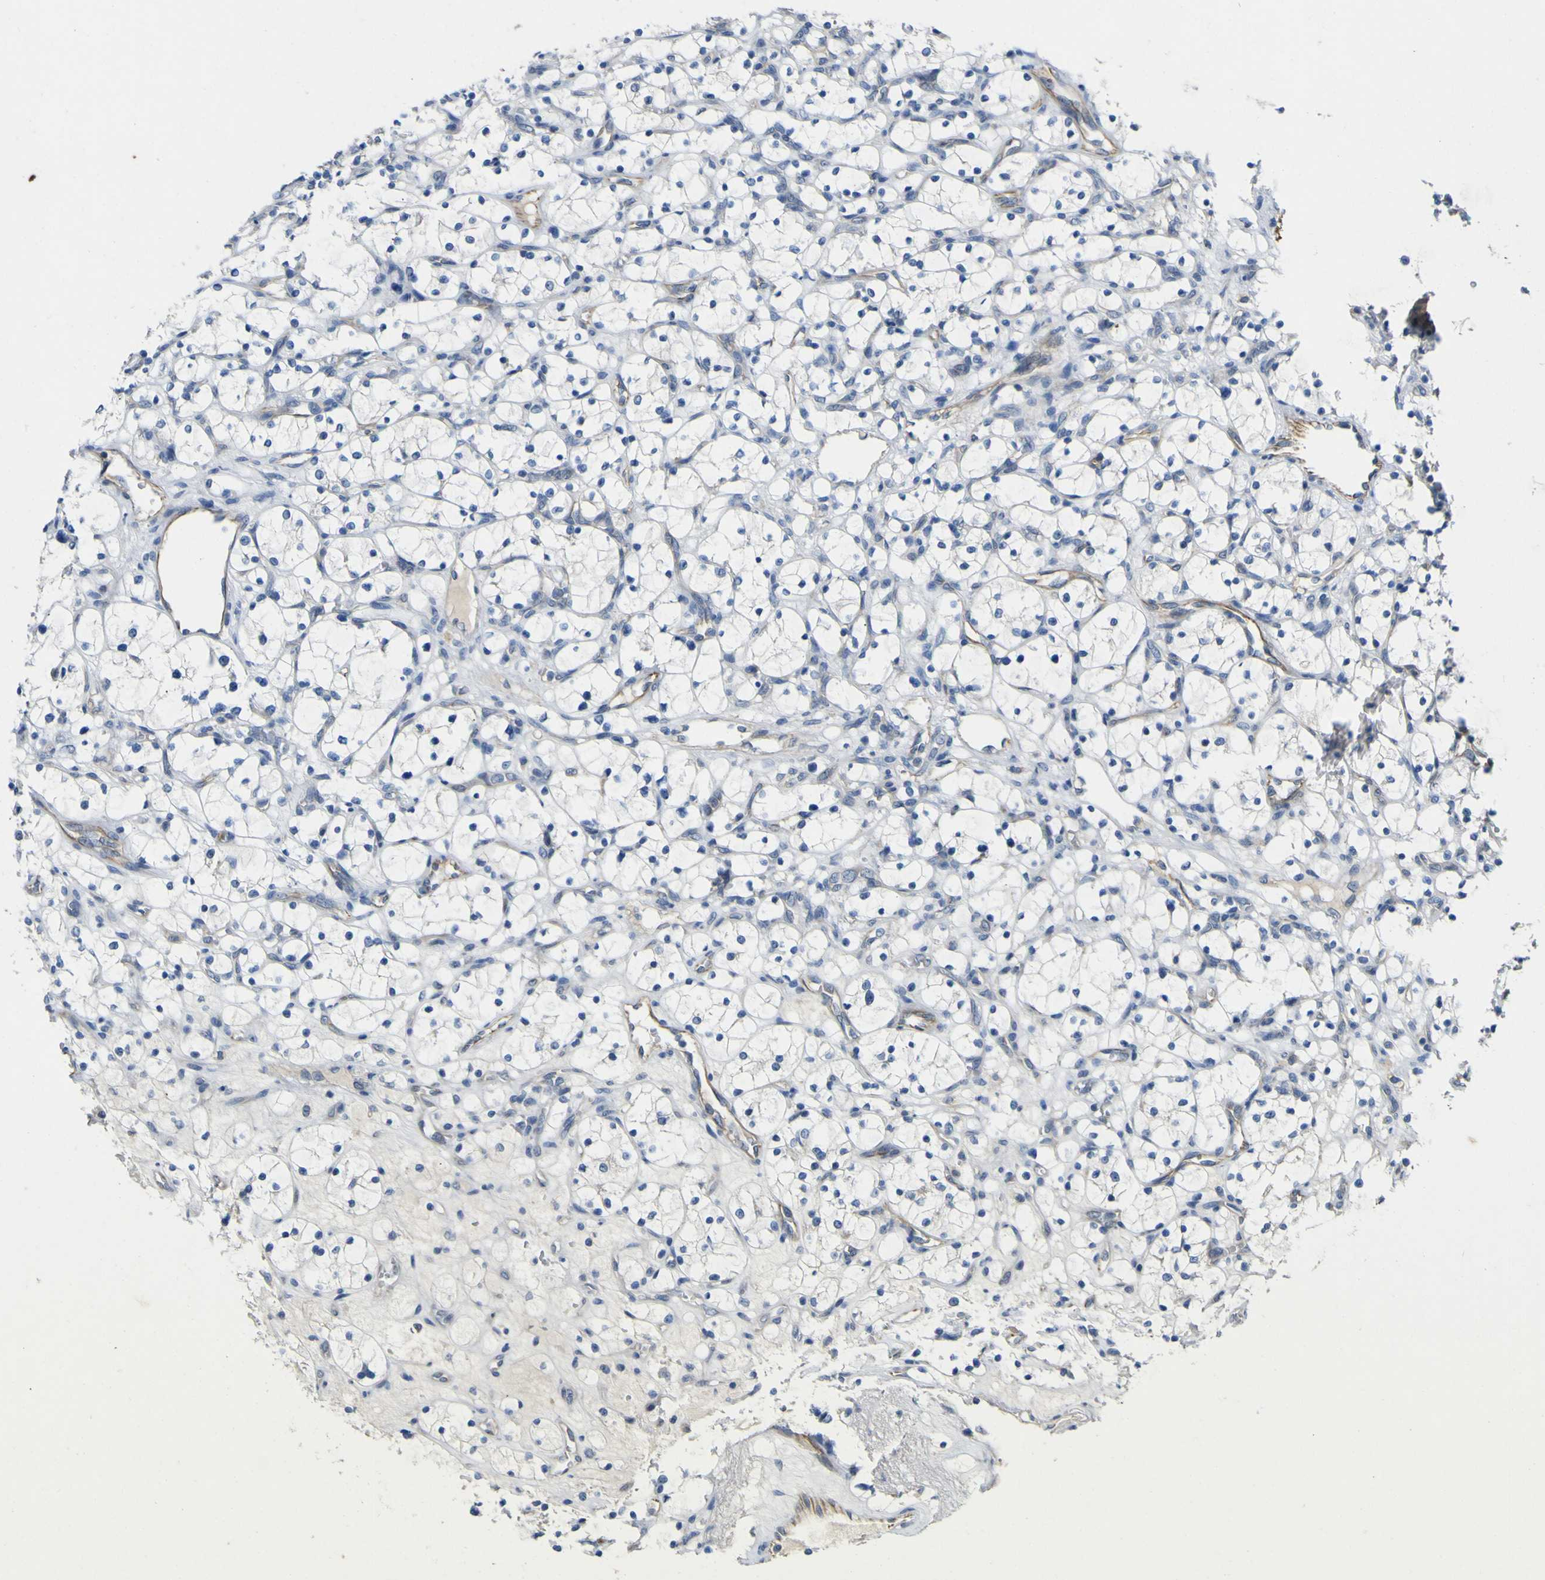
{"staining": {"intensity": "negative", "quantity": "none", "location": "none"}, "tissue": "renal cancer", "cell_type": "Tumor cells", "image_type": "cancer", "snomed": [{"axis": "morphology", "description": "Adenocarcinoma, NOS"}, {"axis": "topography", "description": "Kidney"}], "caption": "Immunohistochemistry (IHC) image of renal cancer stained for a protein (brown), which shows no positivity in tumor cells.", "gene": "LDLR", "patient": {"sex": "female", "age": 69}}